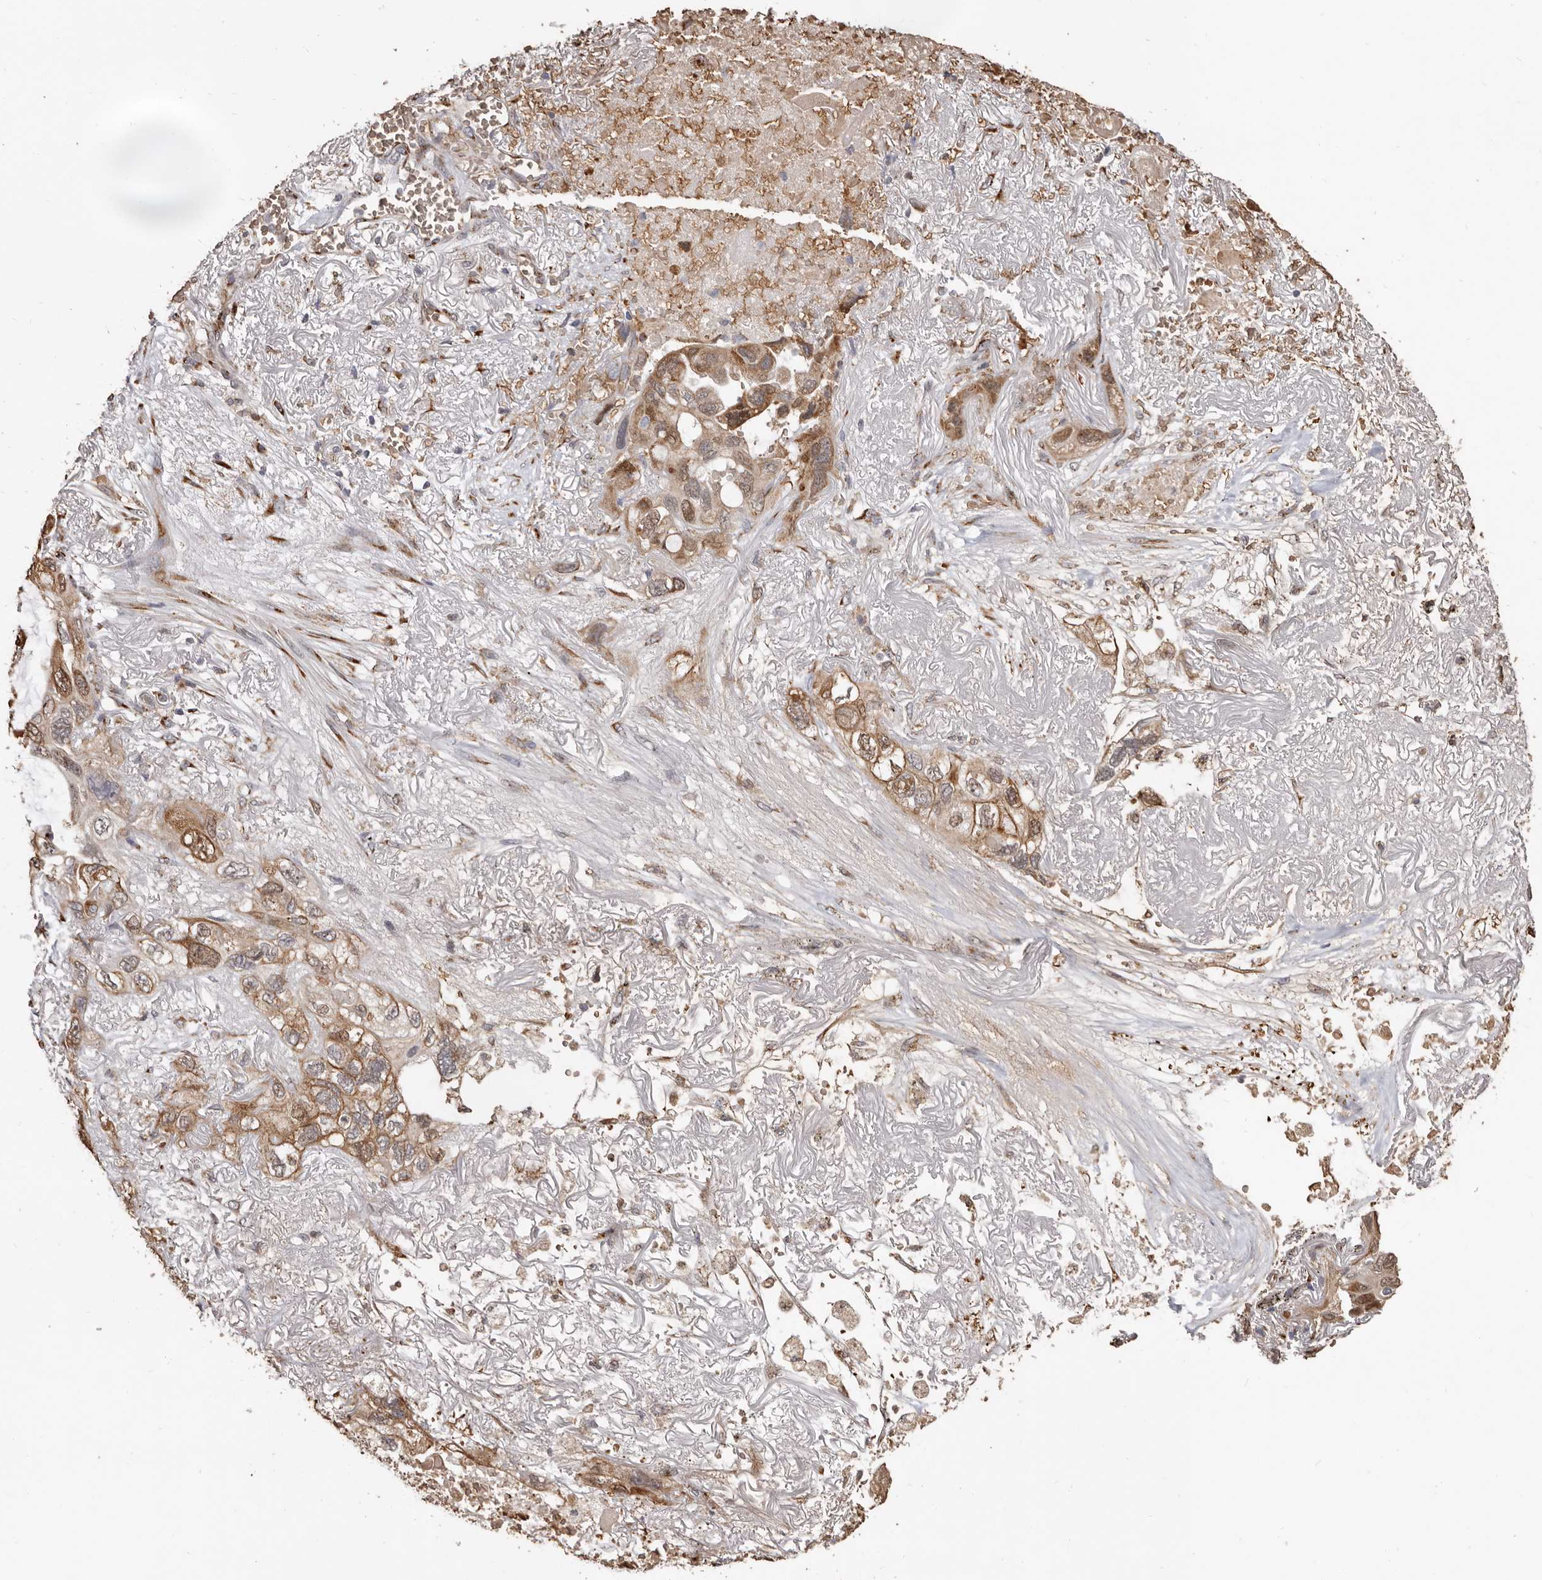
{"staining": {"intensity": "moderate", "quantity": ">75%", "location": "cytoplasmic/membranous,nuclear"}, "tissue": "lung cancer", "cell_type": "Tumor cells", "image_type": "cancer", "snomed": [{"axis": "morphology", "description": "Squamous cell carcinoma, NOS"}, {"axis": "topography", "description": "Lung"}], "caption": "This is a micrograph of immunohistochemistry (IHC) staining of lung cancer (squamous cell carcinoma), which shows moderate positivity in the cytoplasmic/membranous and nuclear of tumor cells.", "gene": "ENTREP1", "patient": {"sex": "female", "age": 73}}